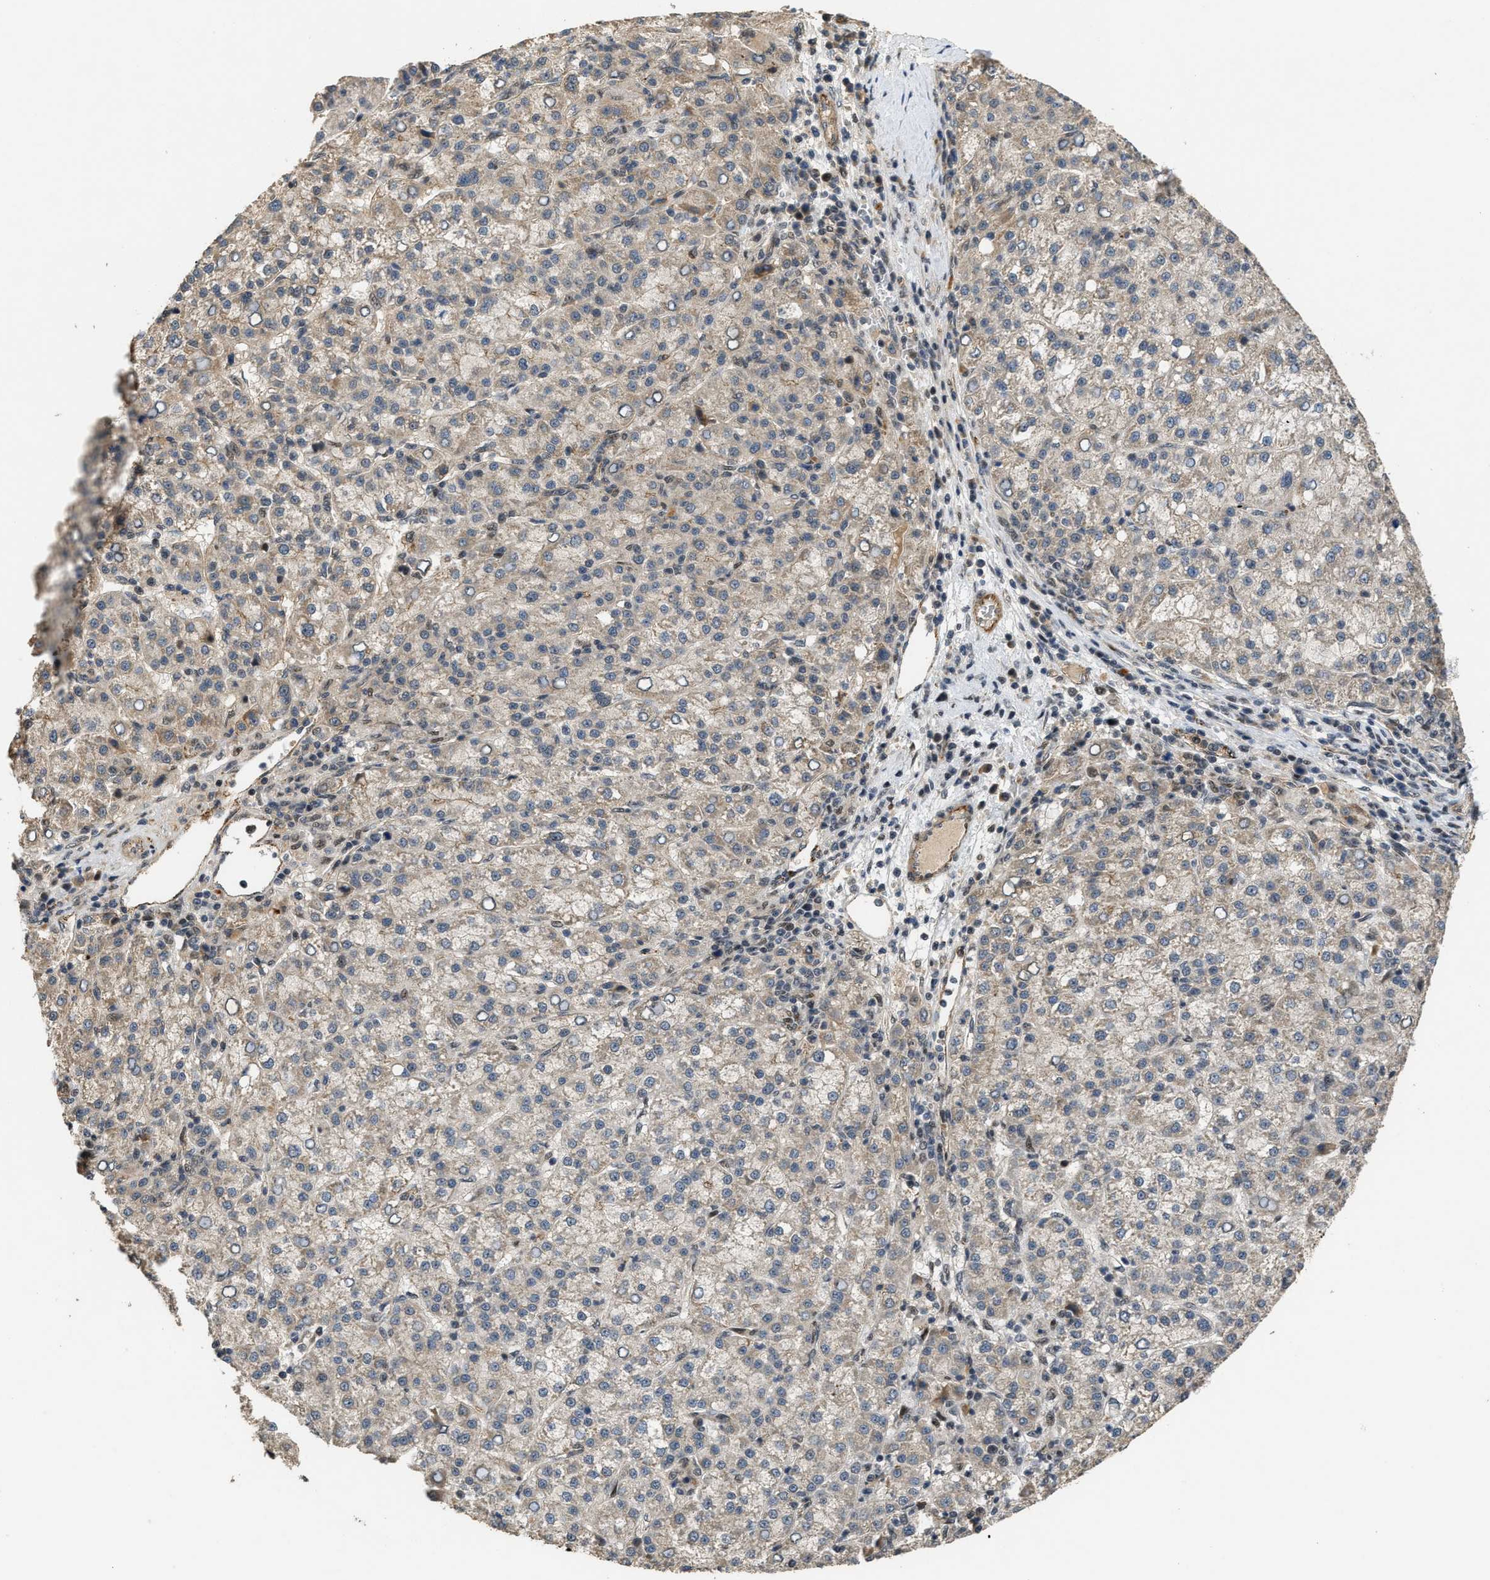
{"staining": {"intensity": "weak", "quantity": "<25%", "location": "cytoplasmic/membranous"}, "tissue": "liver cancer", "cell_type": "Tumor cells", "image_type": "cancer", "snomed": [{"axis": "morphology", "description": "Carcinoma, Hepatocellular, NOS"}, {"axis": "topography", "description": "Liver"}], "caption": "Human liver hepatocellular carcinoma stained for a protein using immunohistochemistry exhibits no expression in tumor cells.", "gene": "DPF2", "patient": {"sex": "female", "age": 58}}